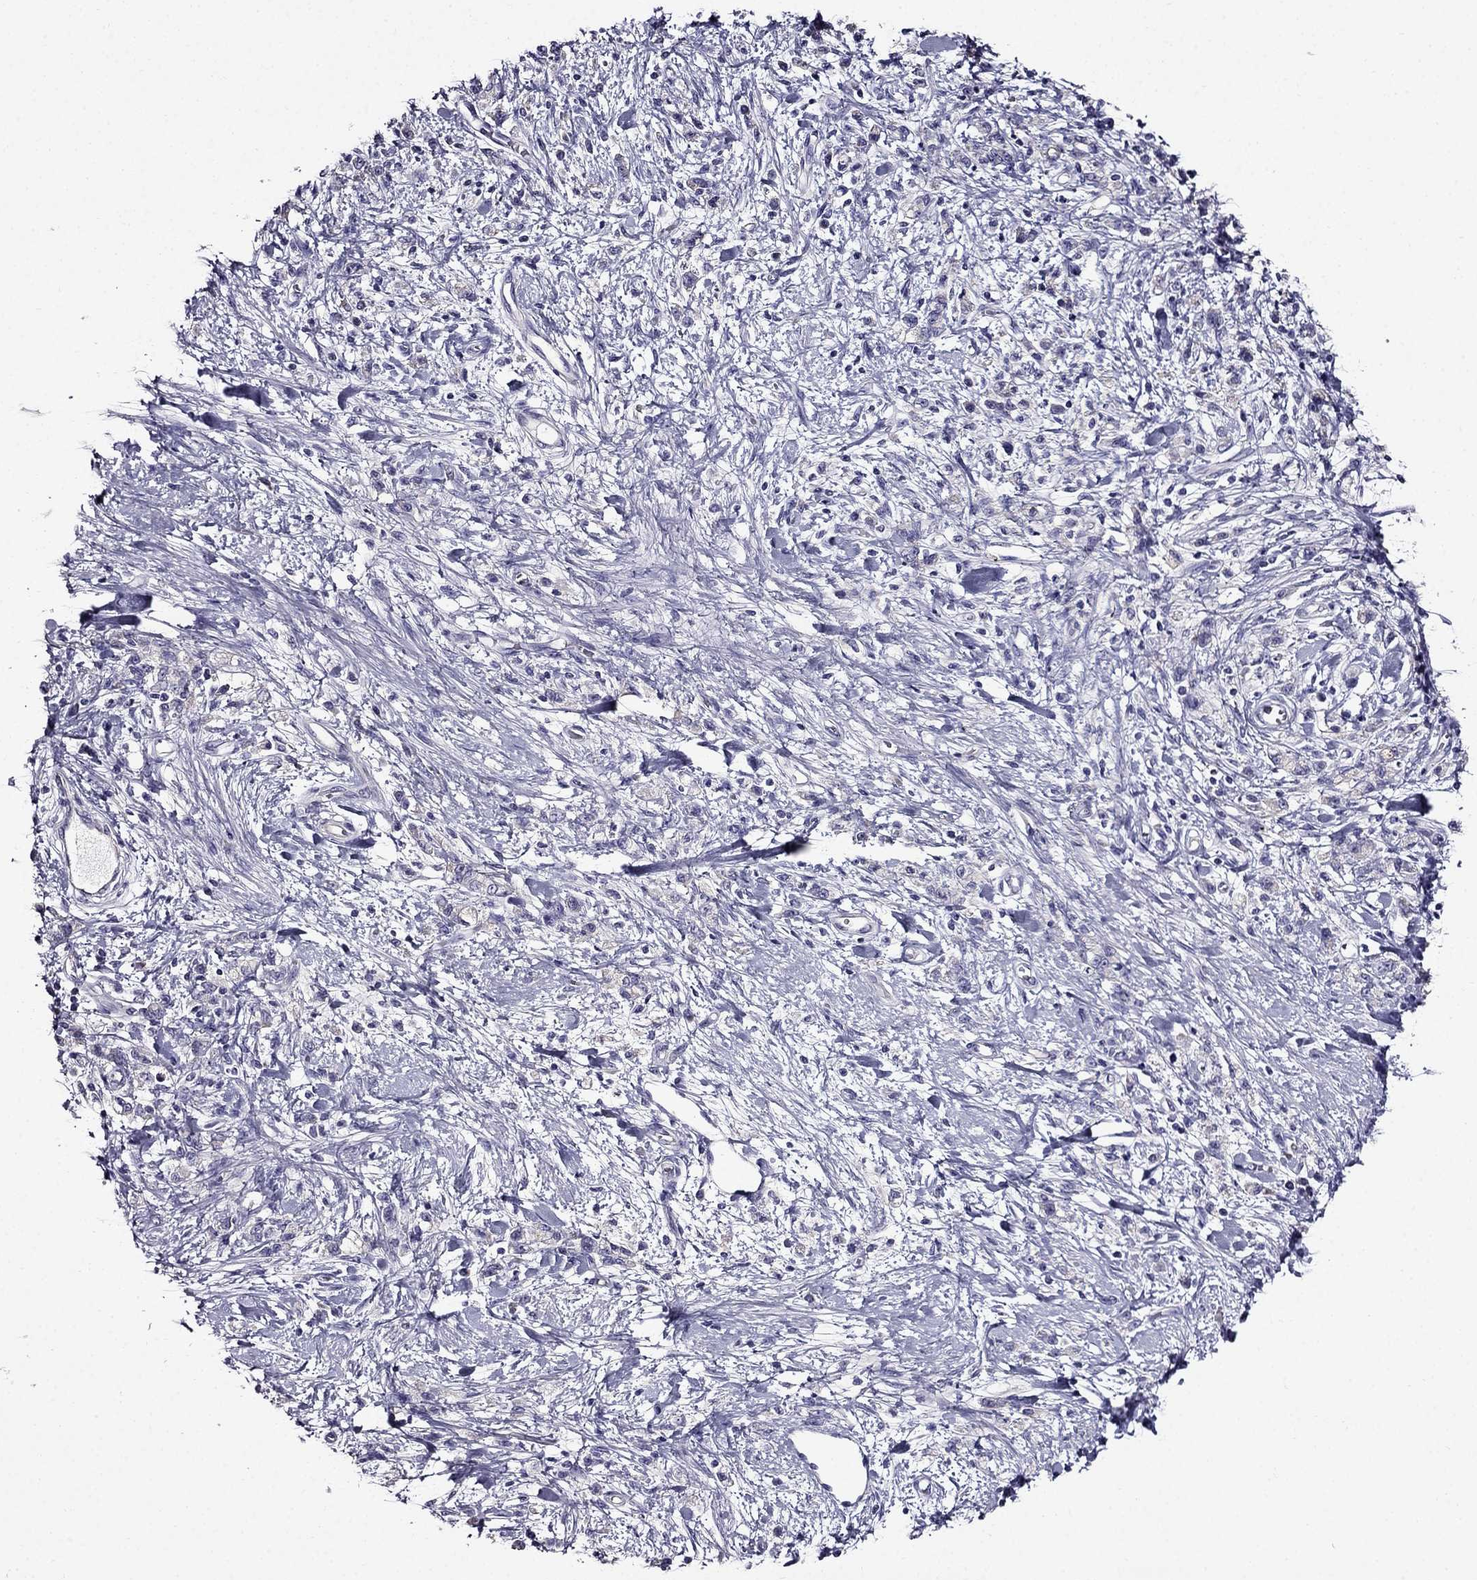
{"staining": {"intensity": "negative", "quantity": "none", "location": "none"}, "tissue": "stomach cancer", "cell_type": "Tumor cells", "image_type": "cancer", "snomed": [{"axis": "morphology", "description": "Adenocarcinoma, NOS"}, {"axis": "topography", "description": "Stomach"}], "caption": "This photomicrograph is of adenocarcinoma (stomach) stained with IHC to label a protein in brown with the nuclei are counter-stained blue. There is no expression in tumor cells.", "gene": "TMEM266", "patient": {"sex": "male", "age": 77}}